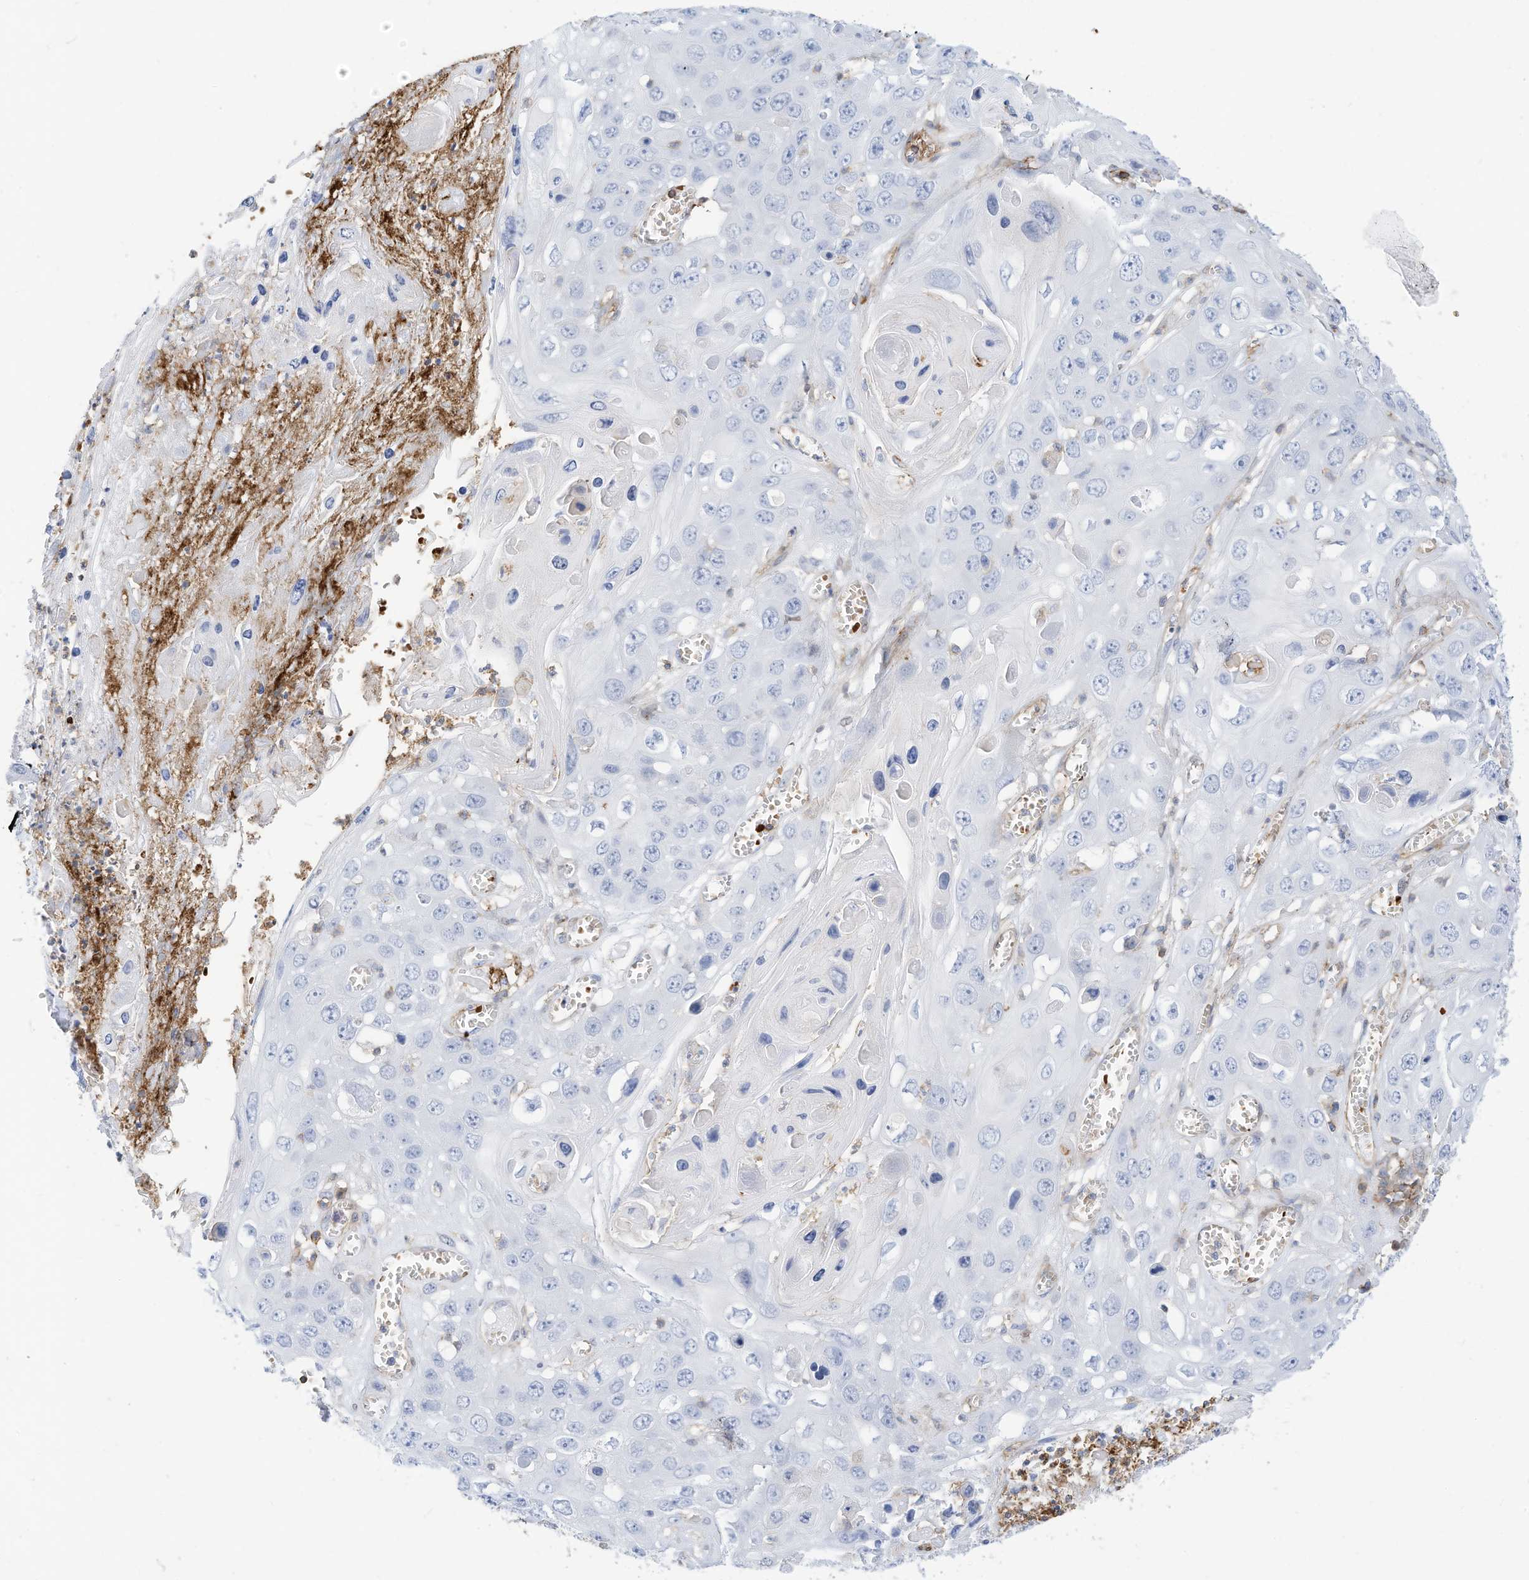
{"staining": {"intensity": "negative", "quantity": "none", "location": "none"}, "tissue": "skin cancer", "cell_type": "Tumor cells", "image_type": "cancer", "snomed": [{"axis": "morphology", "description": "Squamous cell carcinoma, NOS"}, {"axis": "topography", "description": "Skin"}], "caption": "Human skin cancer (squamous cell carcinoma) stained for a protein using immunohistochemistry (IHC) exhibits no expression in tumor cells.", "gene": "TXNDC9", "patient": {"sex": "male", "age": 55}}